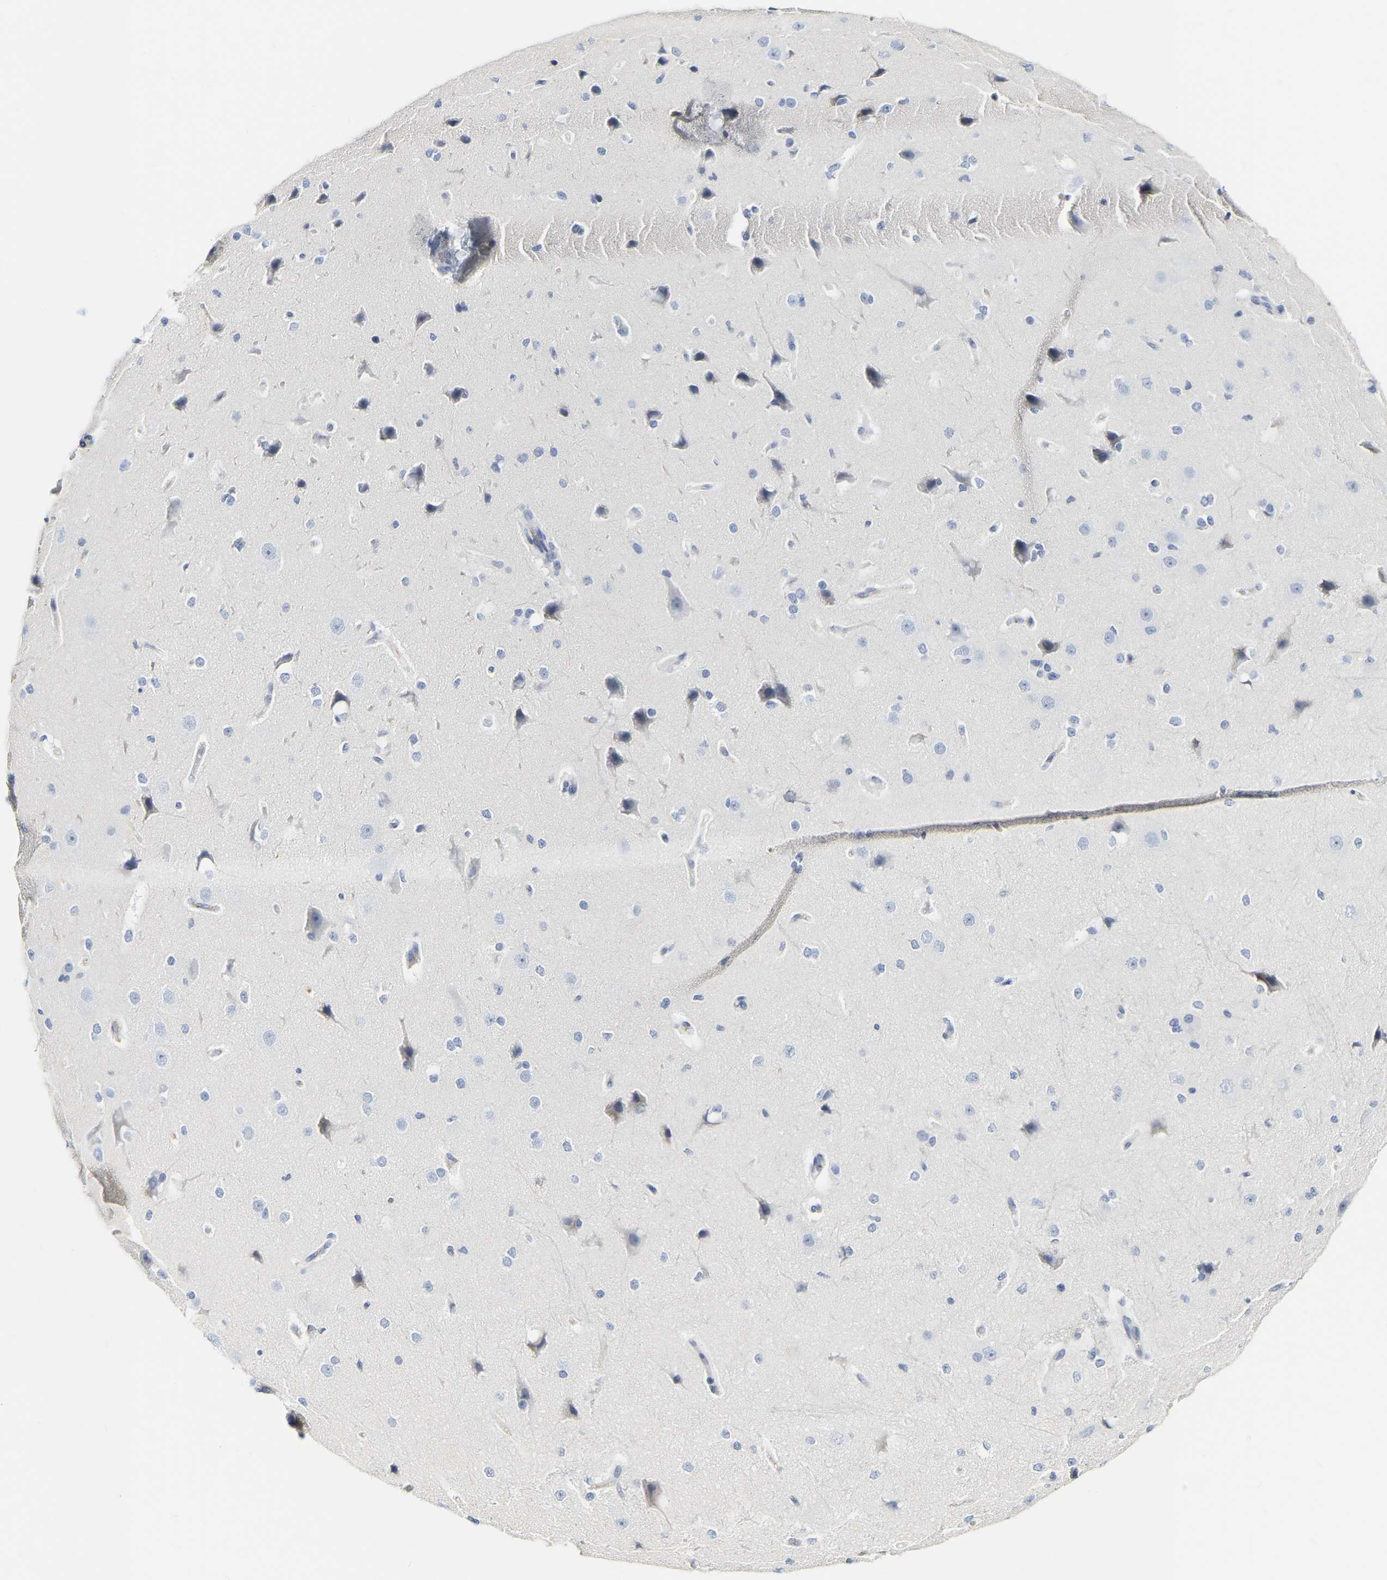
{"staining": {"intensity": "negative", "quantity": "none", "location": "none"}, "tissue": "cerebral cortex", "cell_type": "Endothelial cells", "image_type": "normal", "snomed": [{"axis": "morphology", "description": "Normal tissue, NOS"}, {"axis": "morphology", "description": "Developmental malformation"}, {"axis": "topography", "description": "Cerebral cortex"}], "caption": "Immunohistochemistry histopathology image of normal cerebral cortex: human cerebral cortex stained with DAB (3,3'-diaminobenzidine) shows no significant protein expression in endothelial cells.", "gene": "GNAS", "patient": {"sex": "female", "age": 30}}